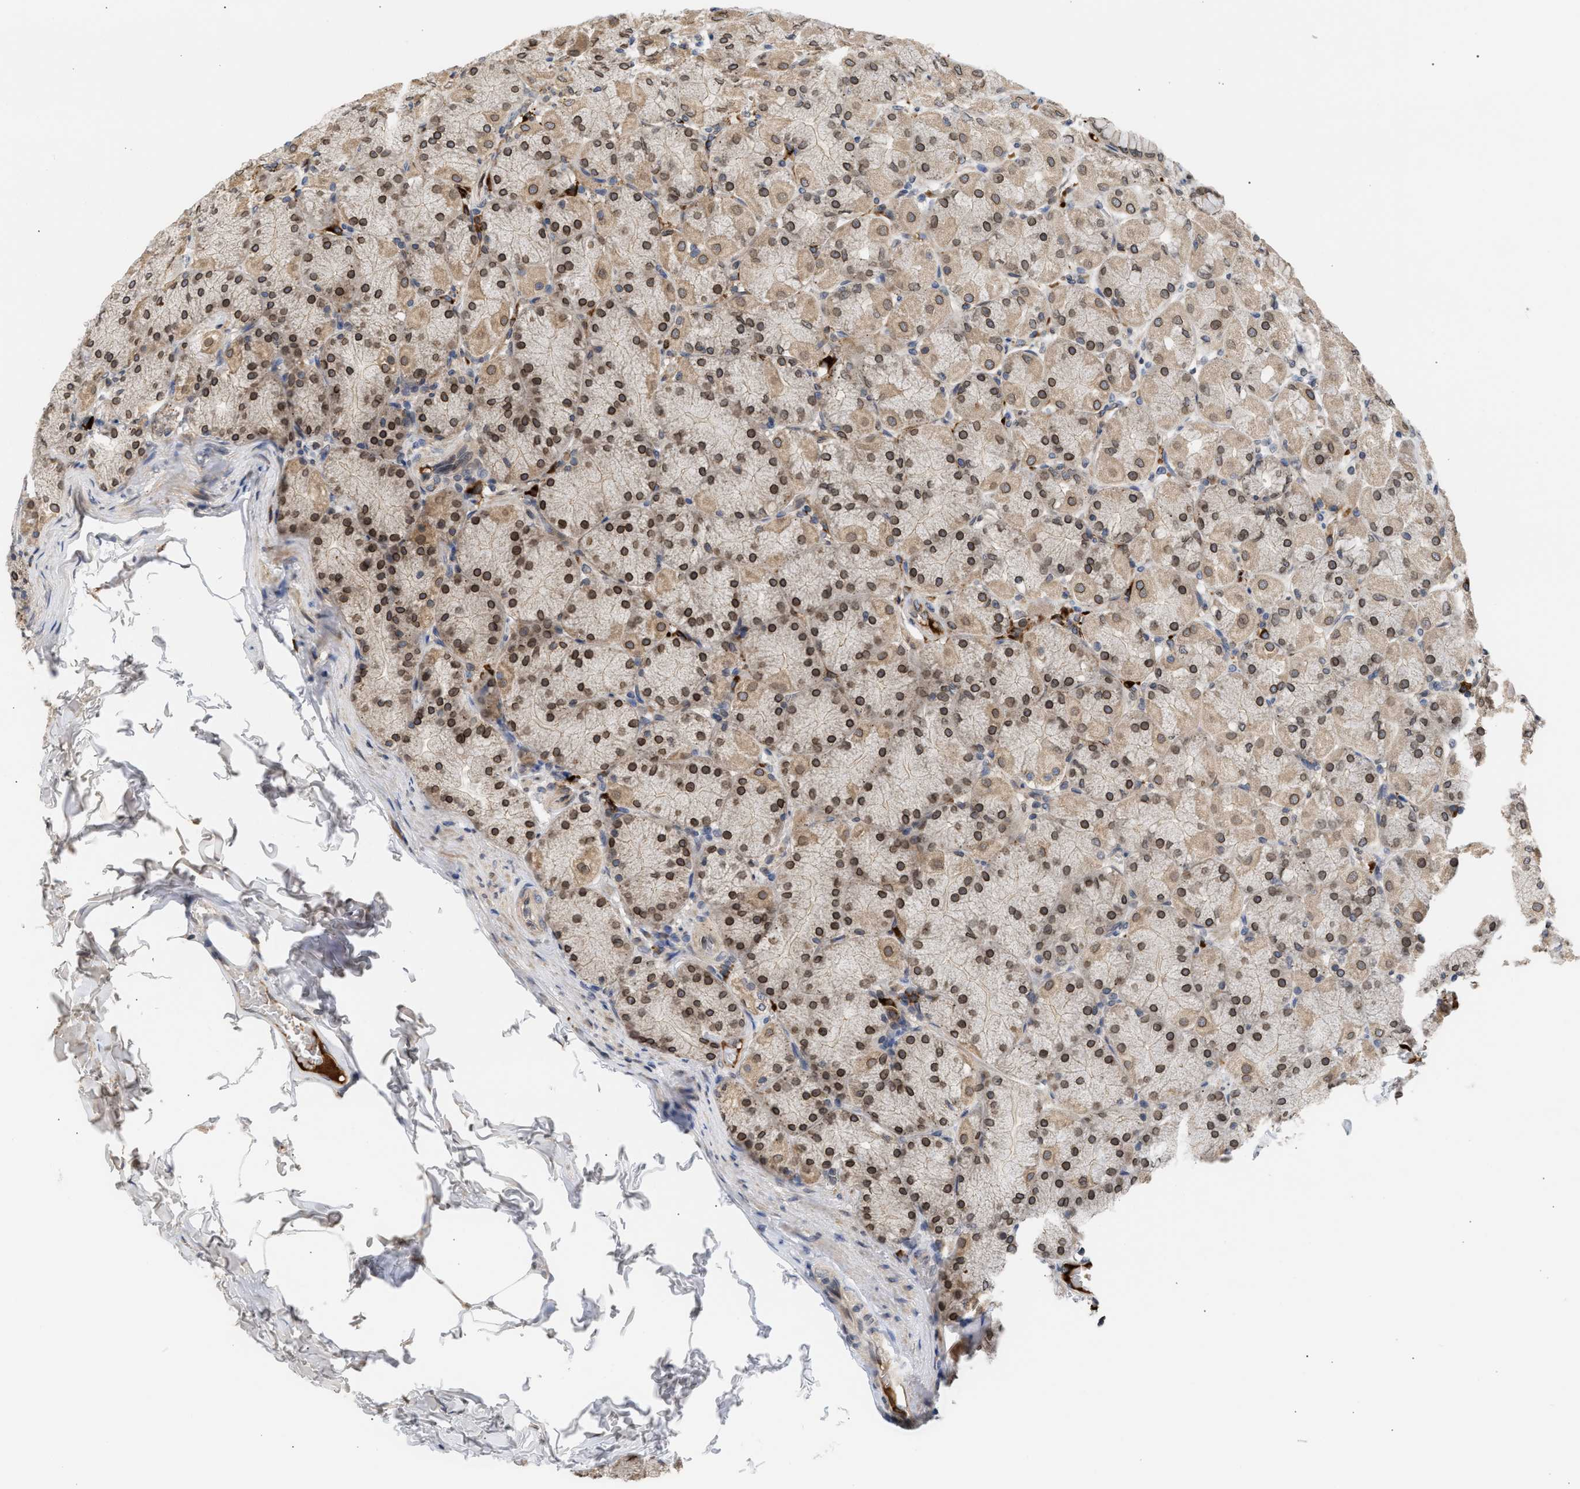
{"staining": {"intensity": "moderate", "quantity": ">75%", "location": "cytoplasmic/membranous,nuclear"}, "tissue": "stomach", "cell_type": "Glandular cells", "image_type": "normal", "snomed": [{"axis": "morphology", "description": "Normal tissue, NOS"}, {"axis": "topography", "description": "Stomach, upper"}], "caption": "Unremarkable stomach was stained to show a protein in brown. There is medium levels of moderate cytoplasmic/membranous,nuclear expression in approximately >75% of glandular cells.", "gene": "NUP62", "patient": {"sex": "female", "age": 56}}